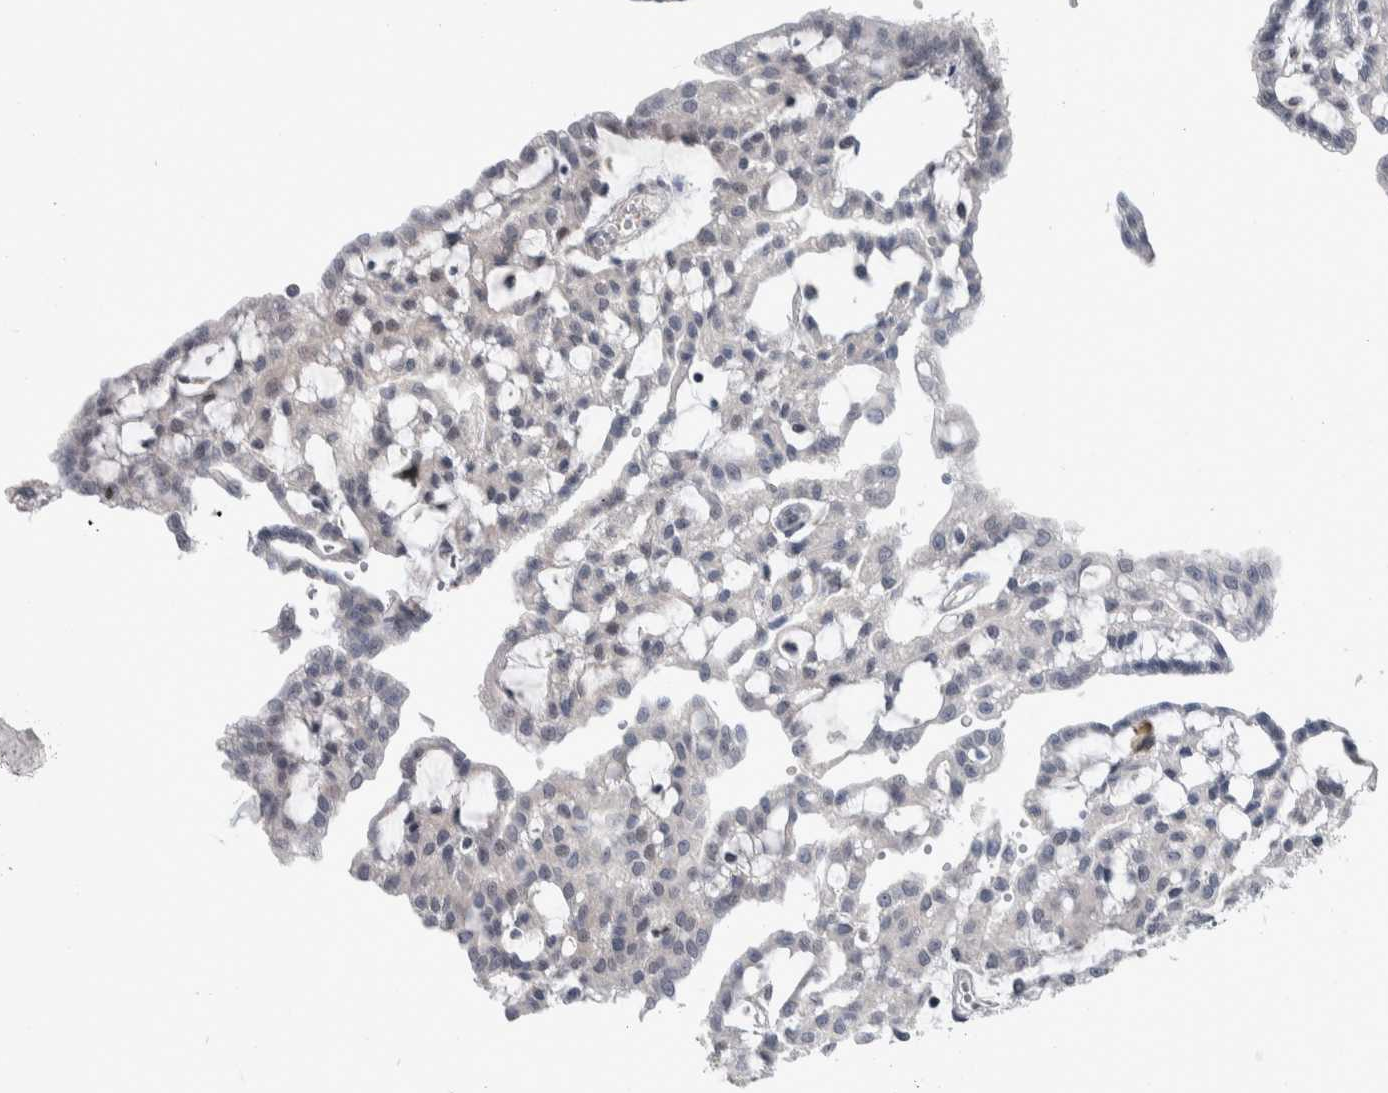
{"staining": {"intensity": "negative", "quantity": "none", "location": "none"}, "tissue": "renal cancer", "cell_type": "Tumor cells", "image_type": "cancer", "snomed": [{"axis": "morphology", "description": "Adenocarcinoma, NOS"}, {"axis": "topography", "description": "Kidney"}], "caption": "This is an IHC photomicrograph of human renal adenocarcinoma. There is no positivity in tumor cells.", "gene": "PTPA", "patient": {"sex": "male", "age": 63}}